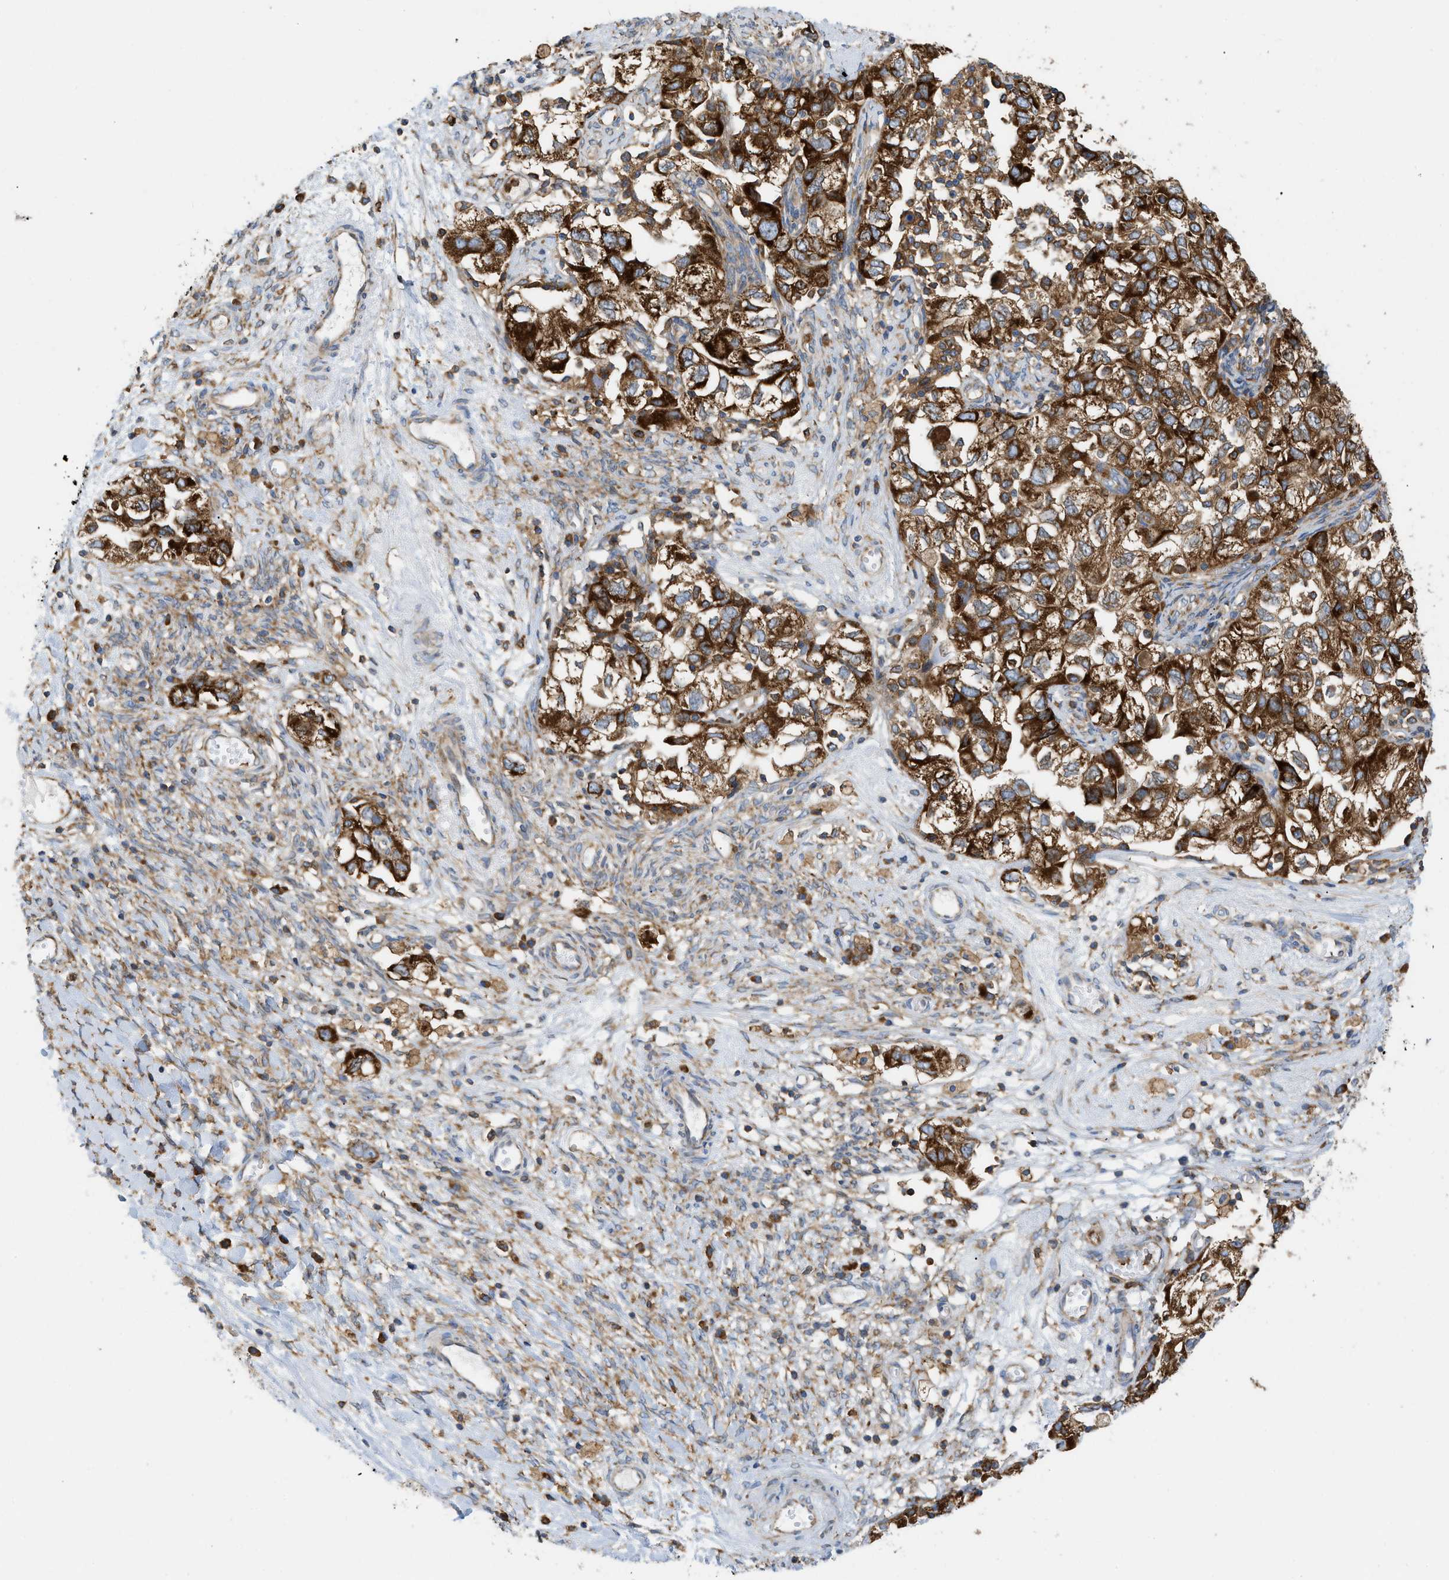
{"staining": {"intensity": "strong", "quantity": ">75%", "location": "cytoplasmic/membranous"}, "tissue": "ovarian cancer", "cell_type": "Tumor cells", "image_type": "cancer", "snomed": [{"axis": "morphology", "description": "Carcinoma, NOS"}, {"axis": "morphology", "description": "Cystadenocarcinoma, serous, NOS"}, {"axis": "topography", "description": "Ovary"}], "caption": "Immunohistochemistry histopathology image of neoplastic tissue: ovarian serous cystadenocarcinoma stained using immunohistochemistry reveals high levels of strong protein expression localized specifically in the cytoplasmic/membranous of tumor cells, appearing as a cytoplasmic/membranous brown color.", "gene": "GPAT4", "patient": {"sex": "female", "age": 69}}